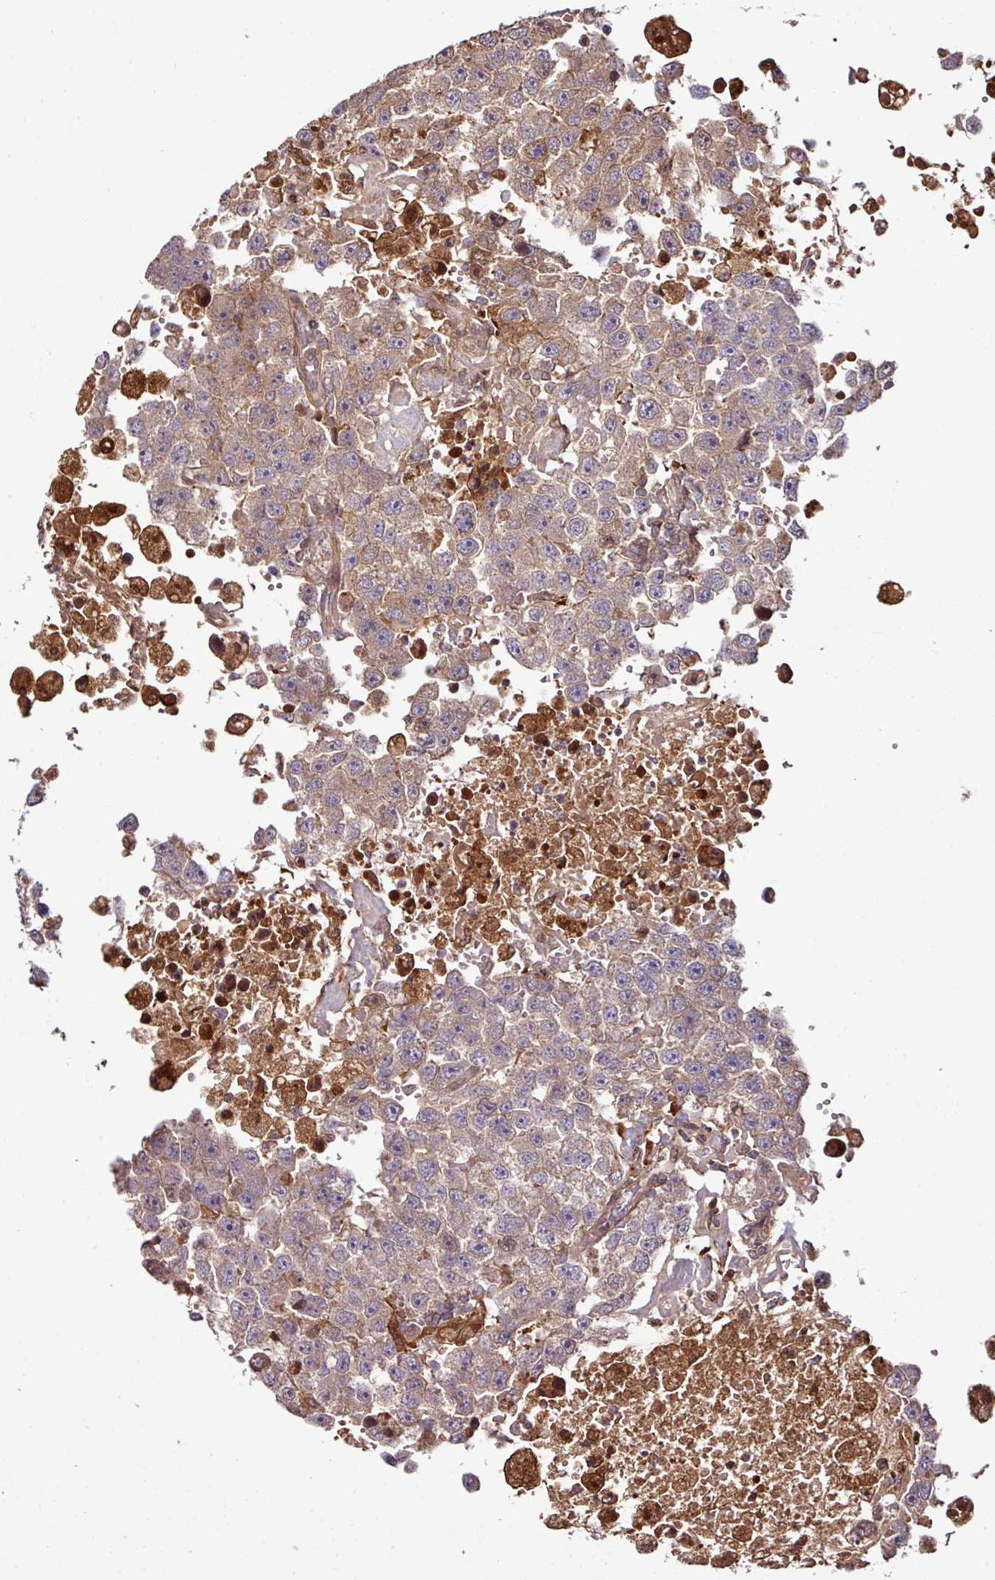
{"staining": {"intensity": "moderate", "quantity": ">75%", "location": "cytoplasmic/membranous"}, "tissue": "testis cancer", "cell_type": "Tumor cells", "image_type": "cancer", "snomed": [{"axis": "morphology", "description": "Carcinoma, Embryonal, NOS"}, {"axis": "topography", "description": "Testis"}], "caption": "Tumor cells show medium levels of moderate cytoplasmic/membranous staining in approximately >75% of cells in human embryonal carcinoma (testis).", "gene": "GNPDA1", "patient": {"sex": "male", "age": 83}}